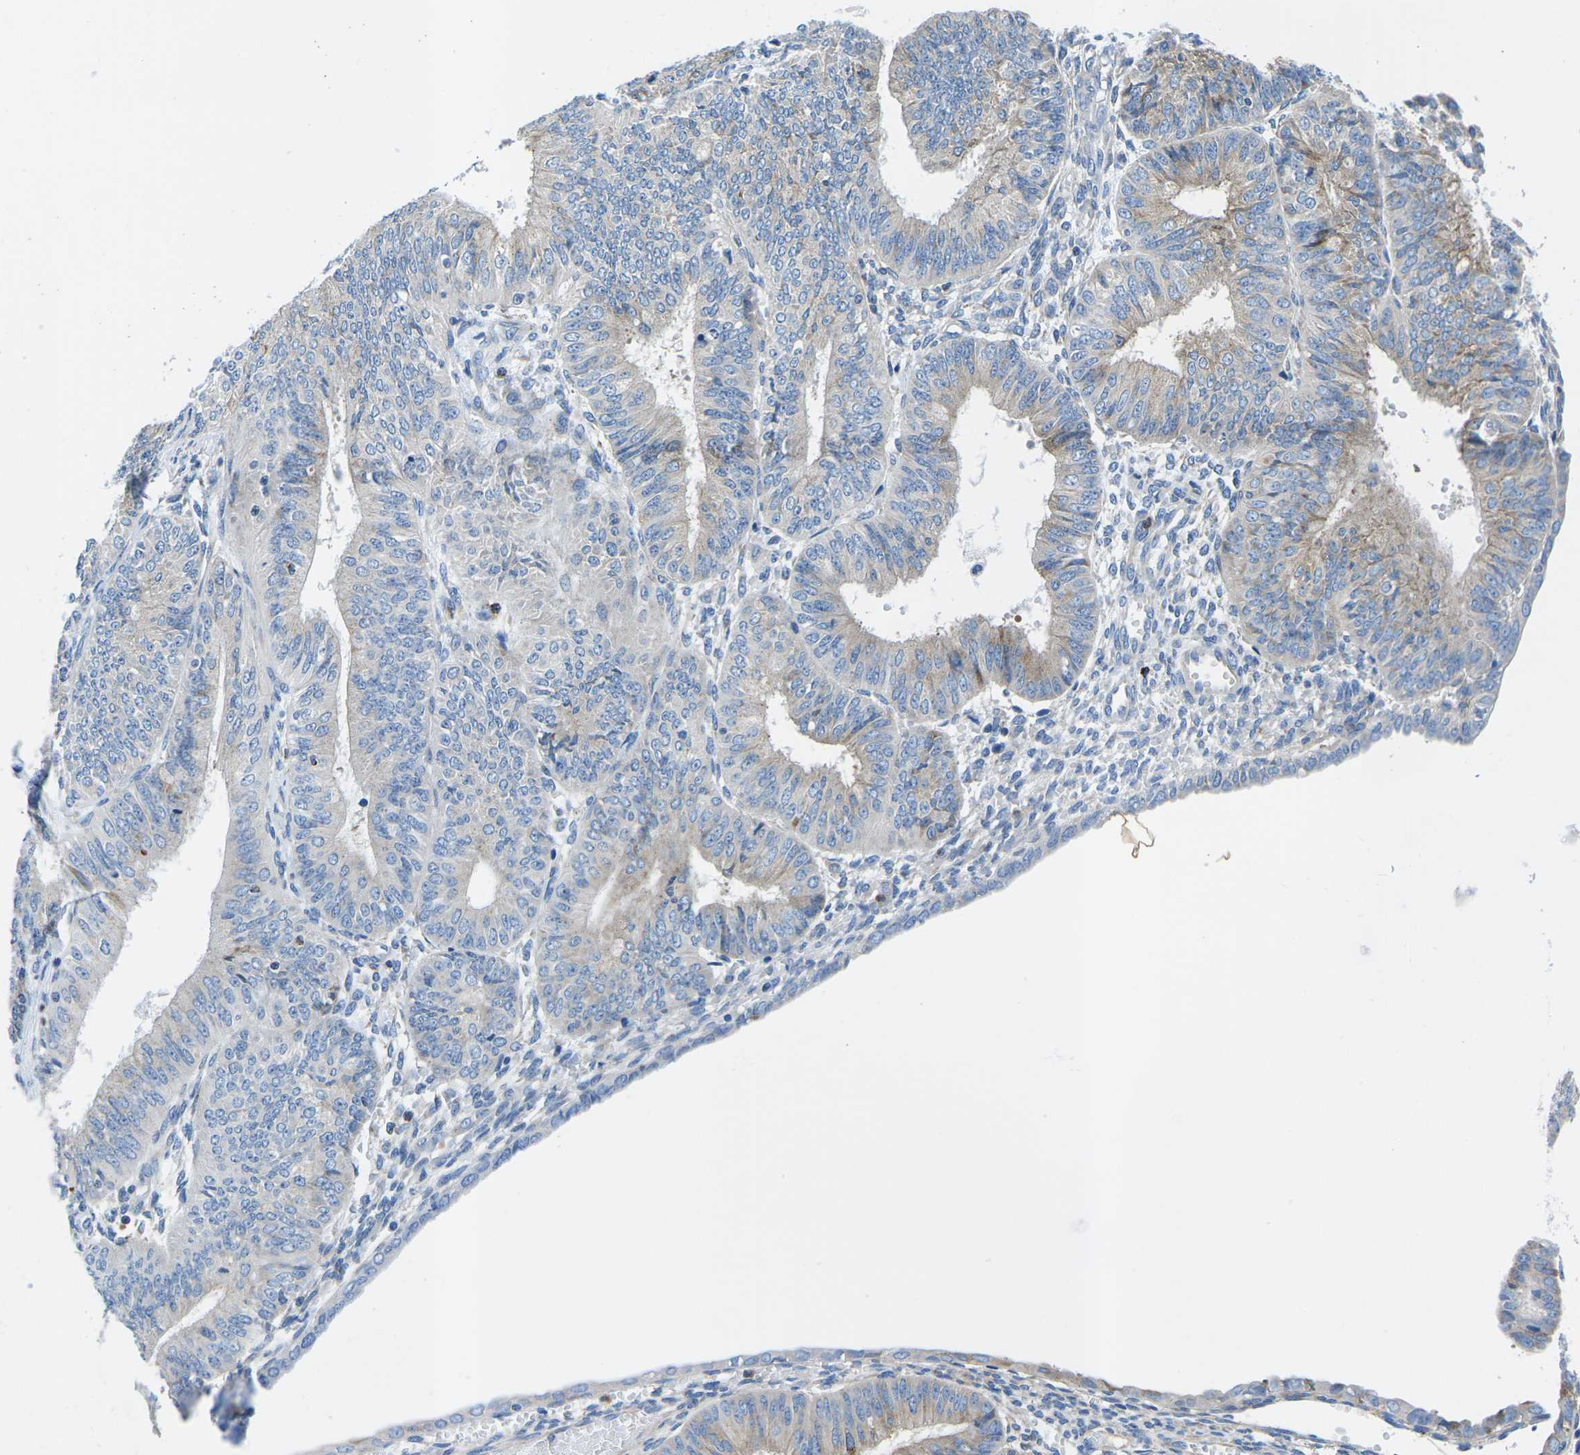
{"staining": {"intensity": "weak", "quantity": "<25%", "location": "cytoplasmic/membranous"}, "tissue": "endometrial cancer", "cell_type": "Tumor cells", "image_type": "cancer", "snomed": [{"axis": "morphology", "description": "Adenocarcinoma, NOS"}, {"axis": "topography", "description": "Endometrium"}], "caption": "A photomicrograph of human endometrial cancer (adenocarcinoma) is negative for staining in tumor cells.", "gene": "MC4R", "patient": {"sex": "female", "age": 58}}